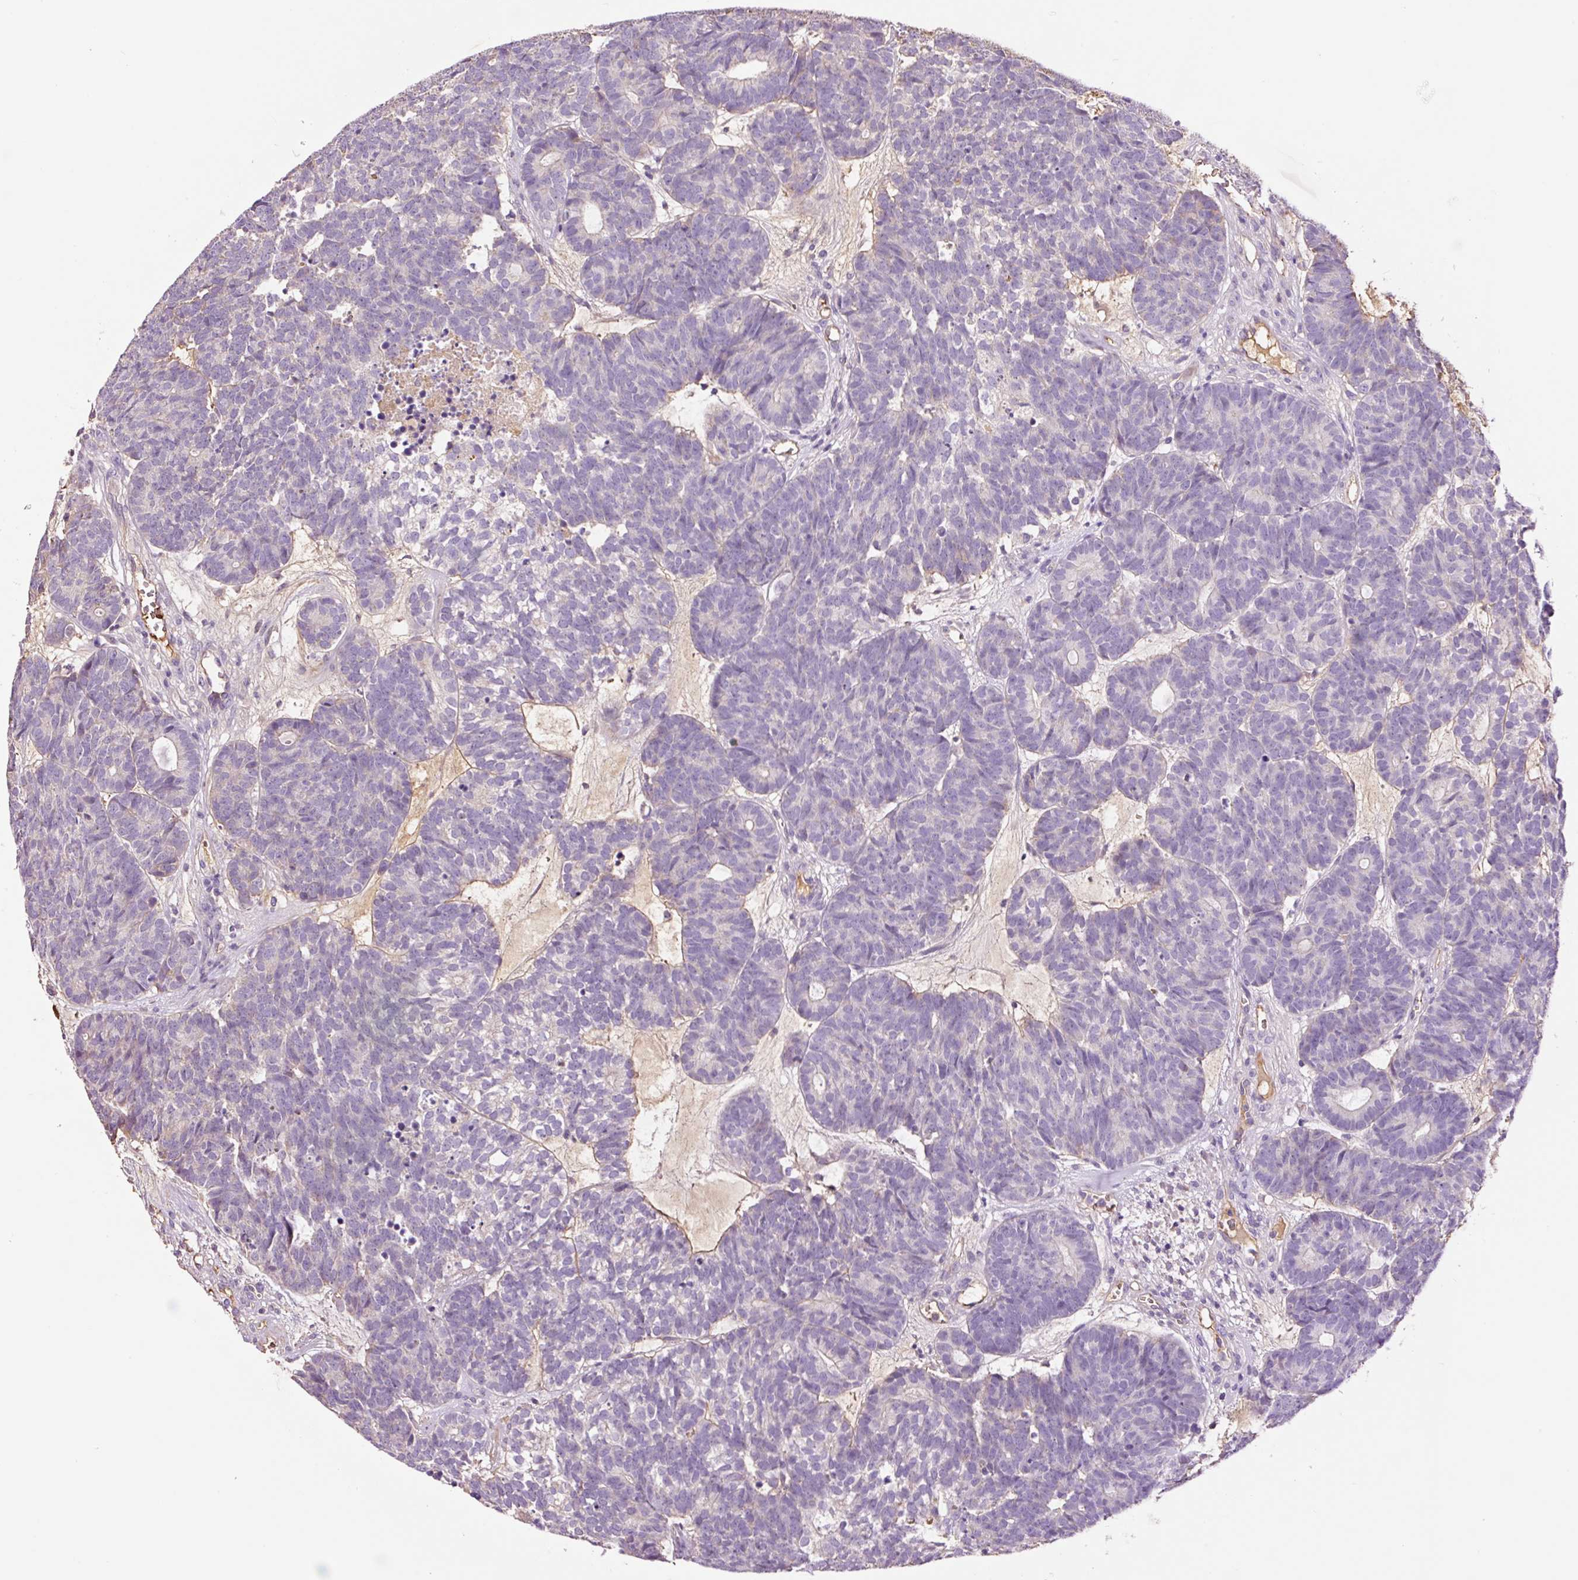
{"staining": {"intensity": "negative", "quantity": "none", "location": "none"}, "tissue": "head and neck cancer", "cell_type": "Tumor cells", "image_type": "cancer", "snomed": [{"axis": "morphology", "description": "Adenocarcinoma, NOS"}, {"axis": "topography", "description": "Head-Neck"}], "caption": "Immunohistochemistry (IHC) image of neoplastic tissue: human head and neck adenocarcinoma stained with DAB (3,3'-diaminobenzidine) displays no significant protein positivity in tumor cells.", "gene": "TMEM235", "patient": {"sex": "female", "age": 81}}